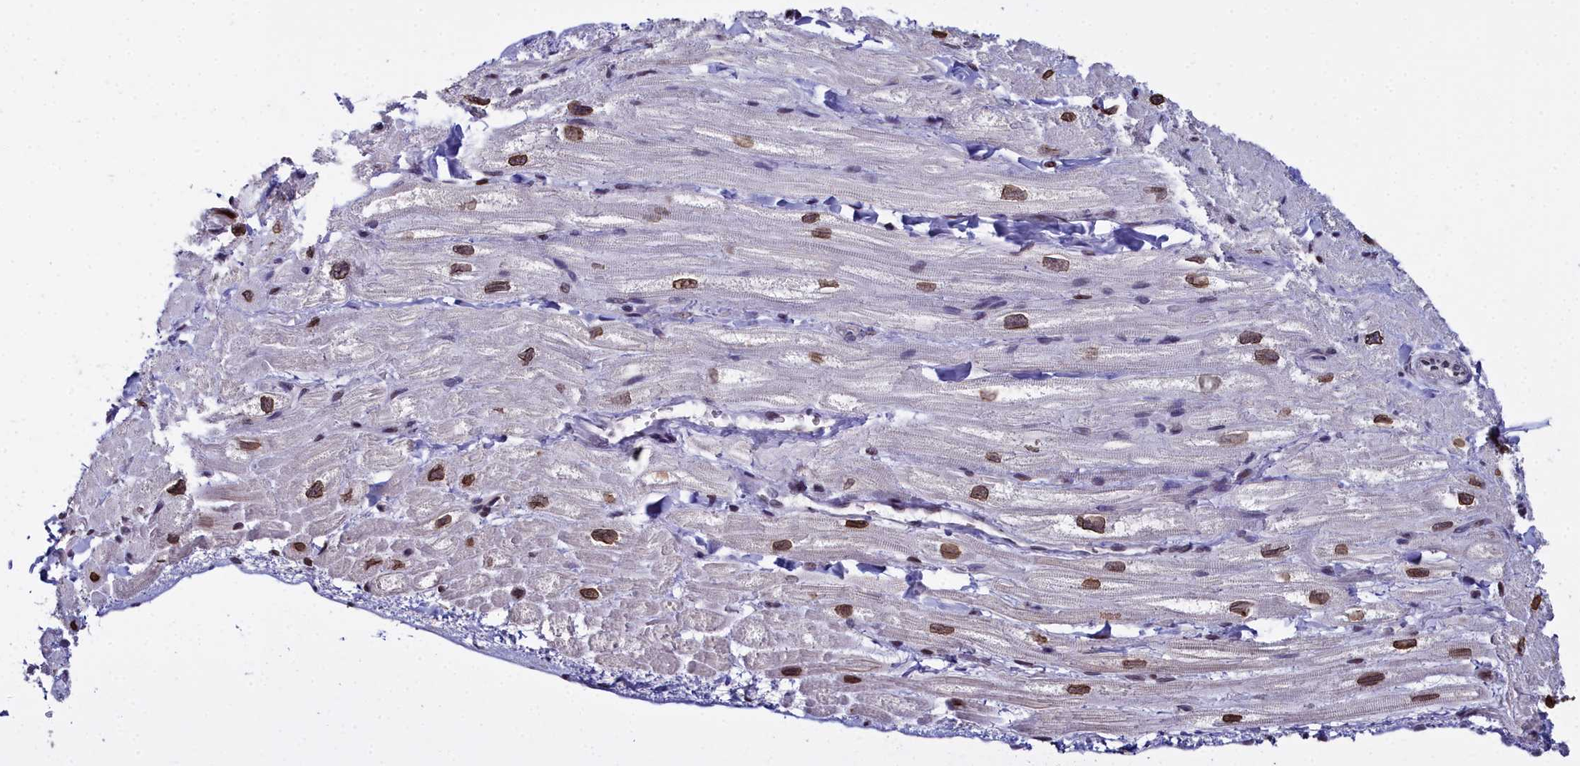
{"staining": {"intensity": "moderate", "quantity": "25%-75%", "location": "nuclear"}, "tissue": "heart muscle", "cell_type": "Cardiomyocytes", "image_type": "normal", "snomed": [{"axis": "morphology", "description": "Normal tissue, NOS"}, {"axis": "topography", "description": "Heart"}], "caption": "Immunohistochemical staining of normal human heart muscle displays medium levels of moderate nuclear staining in approximately 25%-75% of cardiomyocytes.", "gene": "CCDC97", "patient": {"sex": "male", "age": 65}}